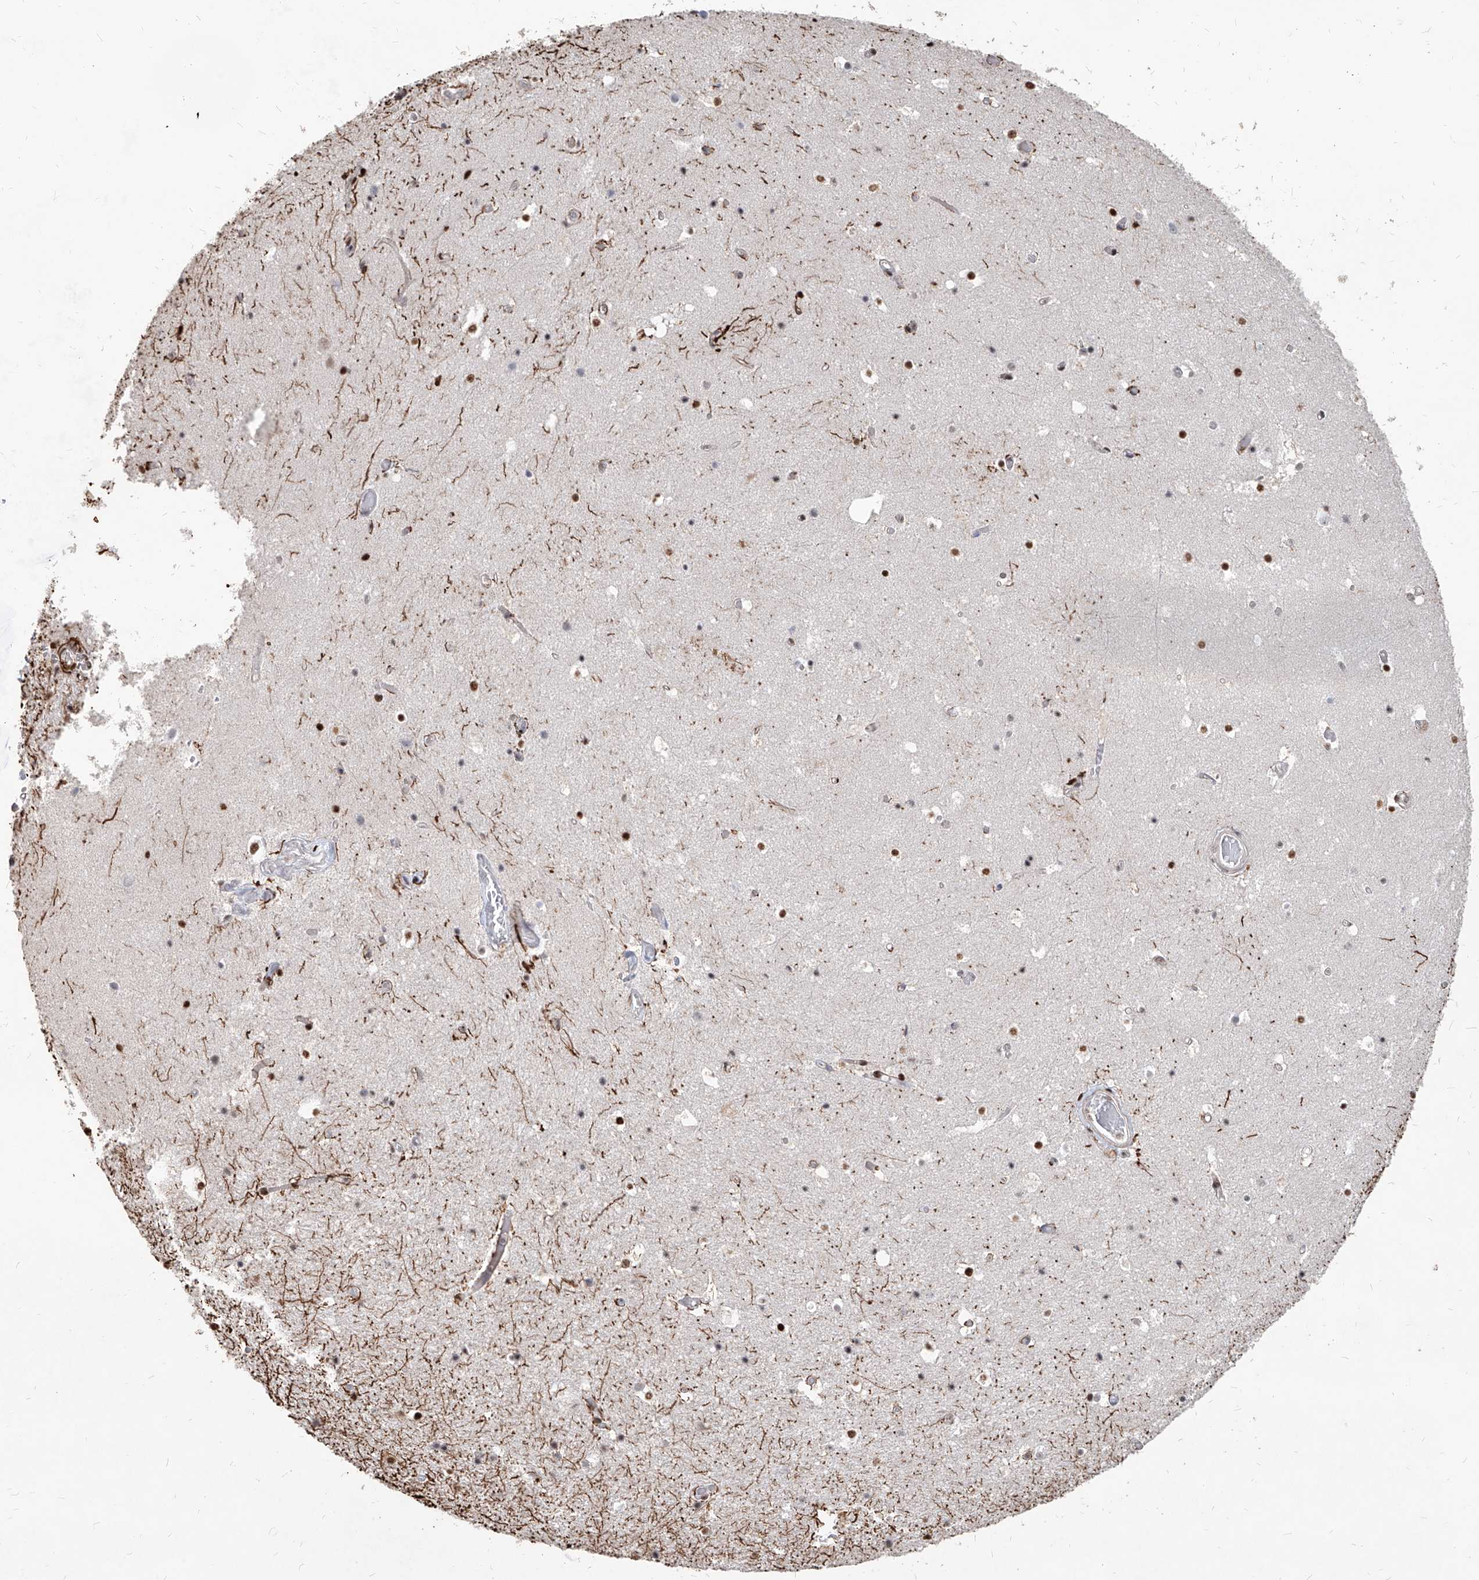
{"staining": {"intensity": "strong", "quantity": "25%-75%", "location": "nuclear"}, "tissue": "hippocampus", "cell_type": "Glial cells", "image_type": "normal", "snomed": [{"axis": "morphology", "description": "Normal tissue, NOS"}, {"axis": "topography", "description": "Hippocampus"}], "caption": "Strong nuclear staining for a protein is present in approximately 25%-75% of glial cells of unremarkable hippocampus using immunohistochemistry (IHC).", "gene": "IRF2", "patient": {"sex": "female", "age": 52}}